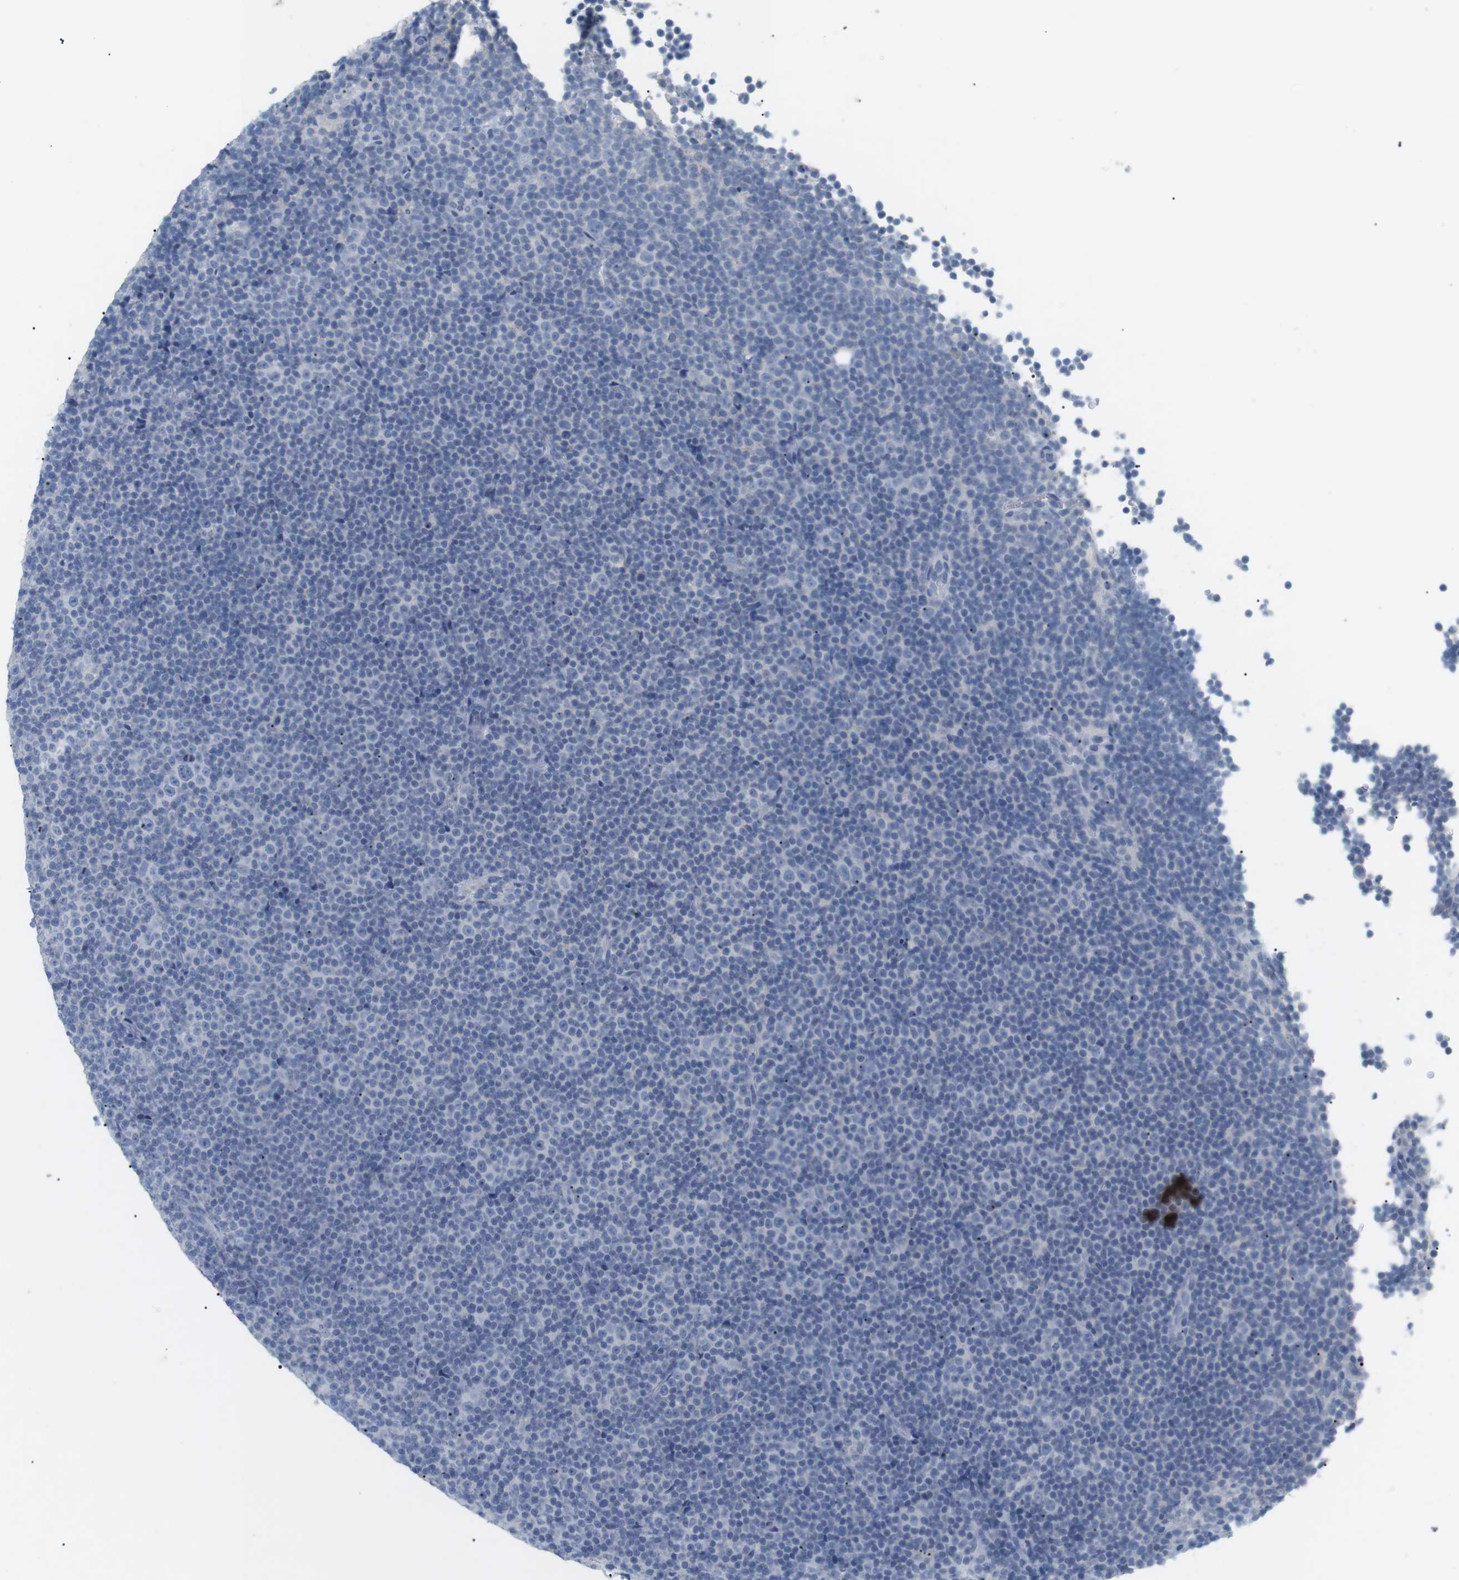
{"staining": {"intensity": "negative", "quantity": "none", "location": "none"}, "tissue": "lymphoma", "cell_type": "Tumor cells", "image_type": "cancer", "snomed": [{"axis": "morphology", "description": "Malignant lymphoma, non-Hodgkin's type, Low grade"}, {"axis": "topography", "description": "Lymph node"}], "caption": "Tumor cells are negative for protein expression in human low-grade malignant lymphoma, non-Hodgkin's type. (DAB IHC, high magnification).", "gene": "HBG2", "patient": {"sex": "female", "age": 67}}